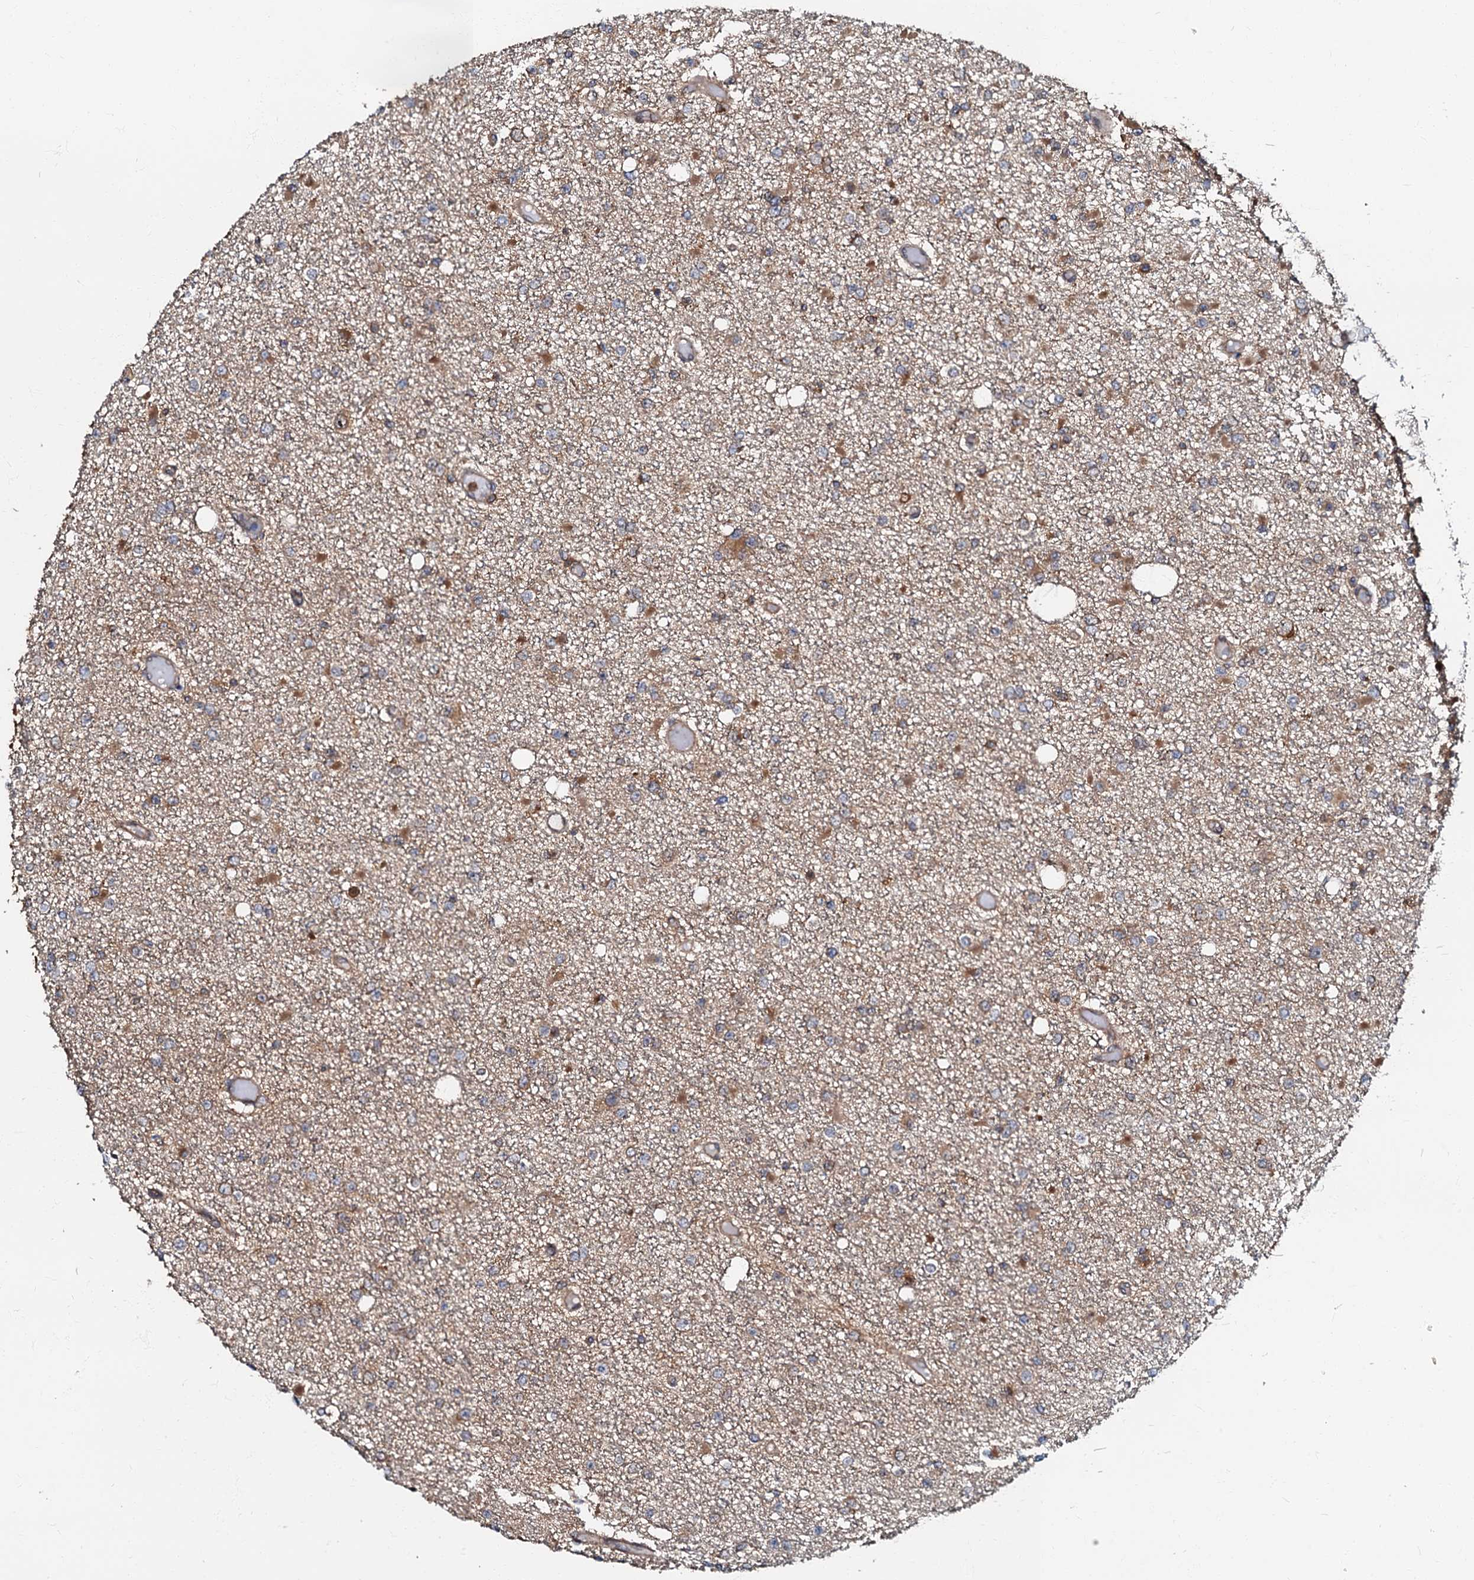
{"staining": {"intensity": "weak", "quantity": "<25%", "location": "cytoplasmic/membranous"}, "tissue": "glioma", "cell_type": "Tumor cells", "image_type": "cancer", "snomed": [{"axis": "morphology", "description": "Glioma, malignant, Low grade"}, {"axis": "topography", "description": "Brain"}], "caption": "Immunohistochemical staining of glioma demonstrates no significant positivity in tumor cells.", "gene": "OSBP", "patient": {"sex": "female", "age": 22}}